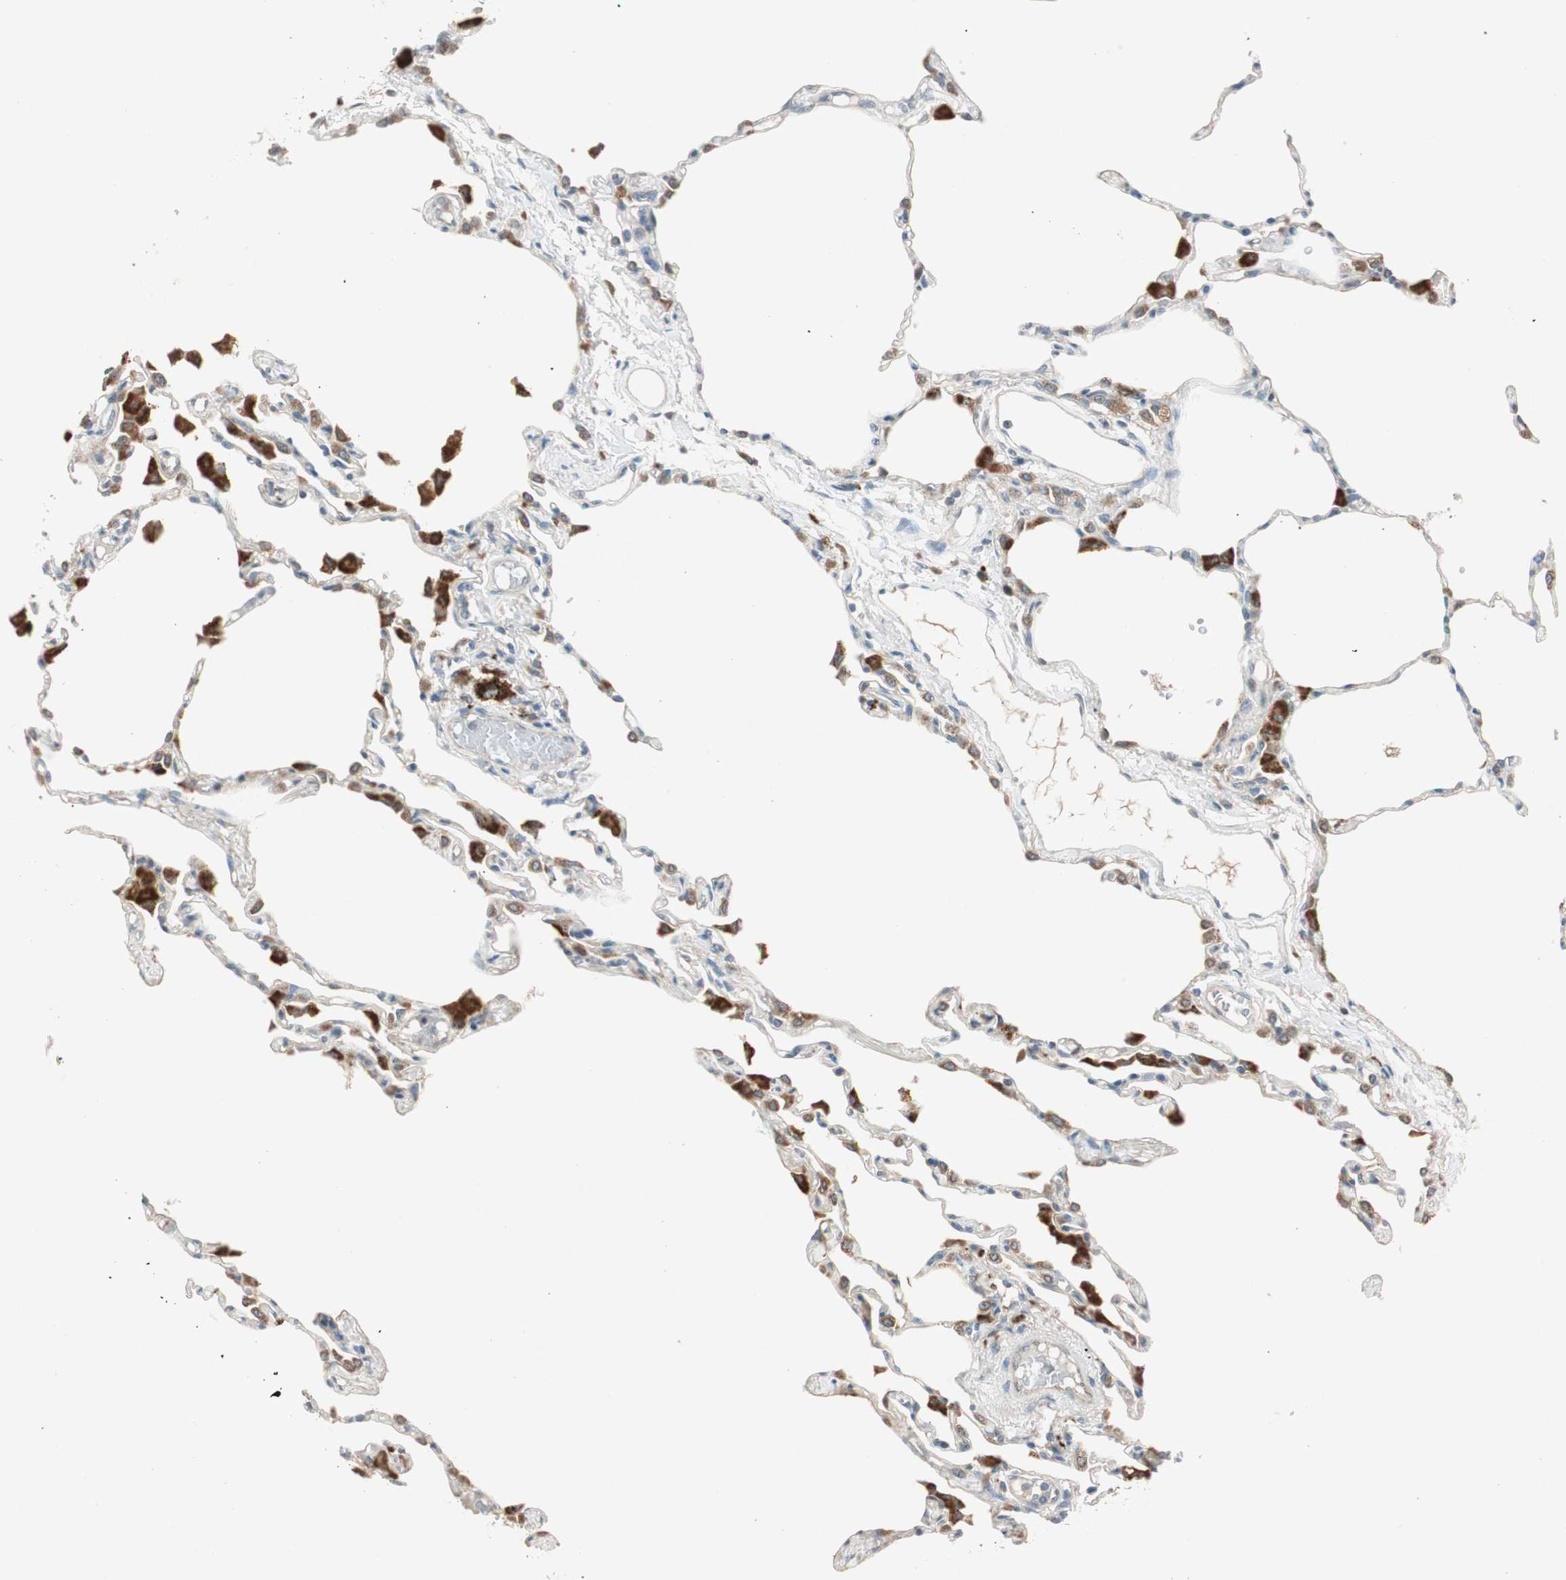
{"staining": {"intensity": "weak", "quantity": "25%-75%", "location": "cytoplasmic/membranous"}, "tissue": "lung", "cell_type": "Alveolar cells", "image_type": "normal", "snomed": [{"axis": "morphology", "description": "Normal tissue, NOS"}, {"axis": "topography", "description": "Lung"}], "caption": "Weak cytoplasmic/membranous positivity for a protein is present in approximately 25%-75% of alveolar cells of normal lung using immunohistochemistry.", "gene": "NCLN", "patient": {"sex": "female", "age": 49}}